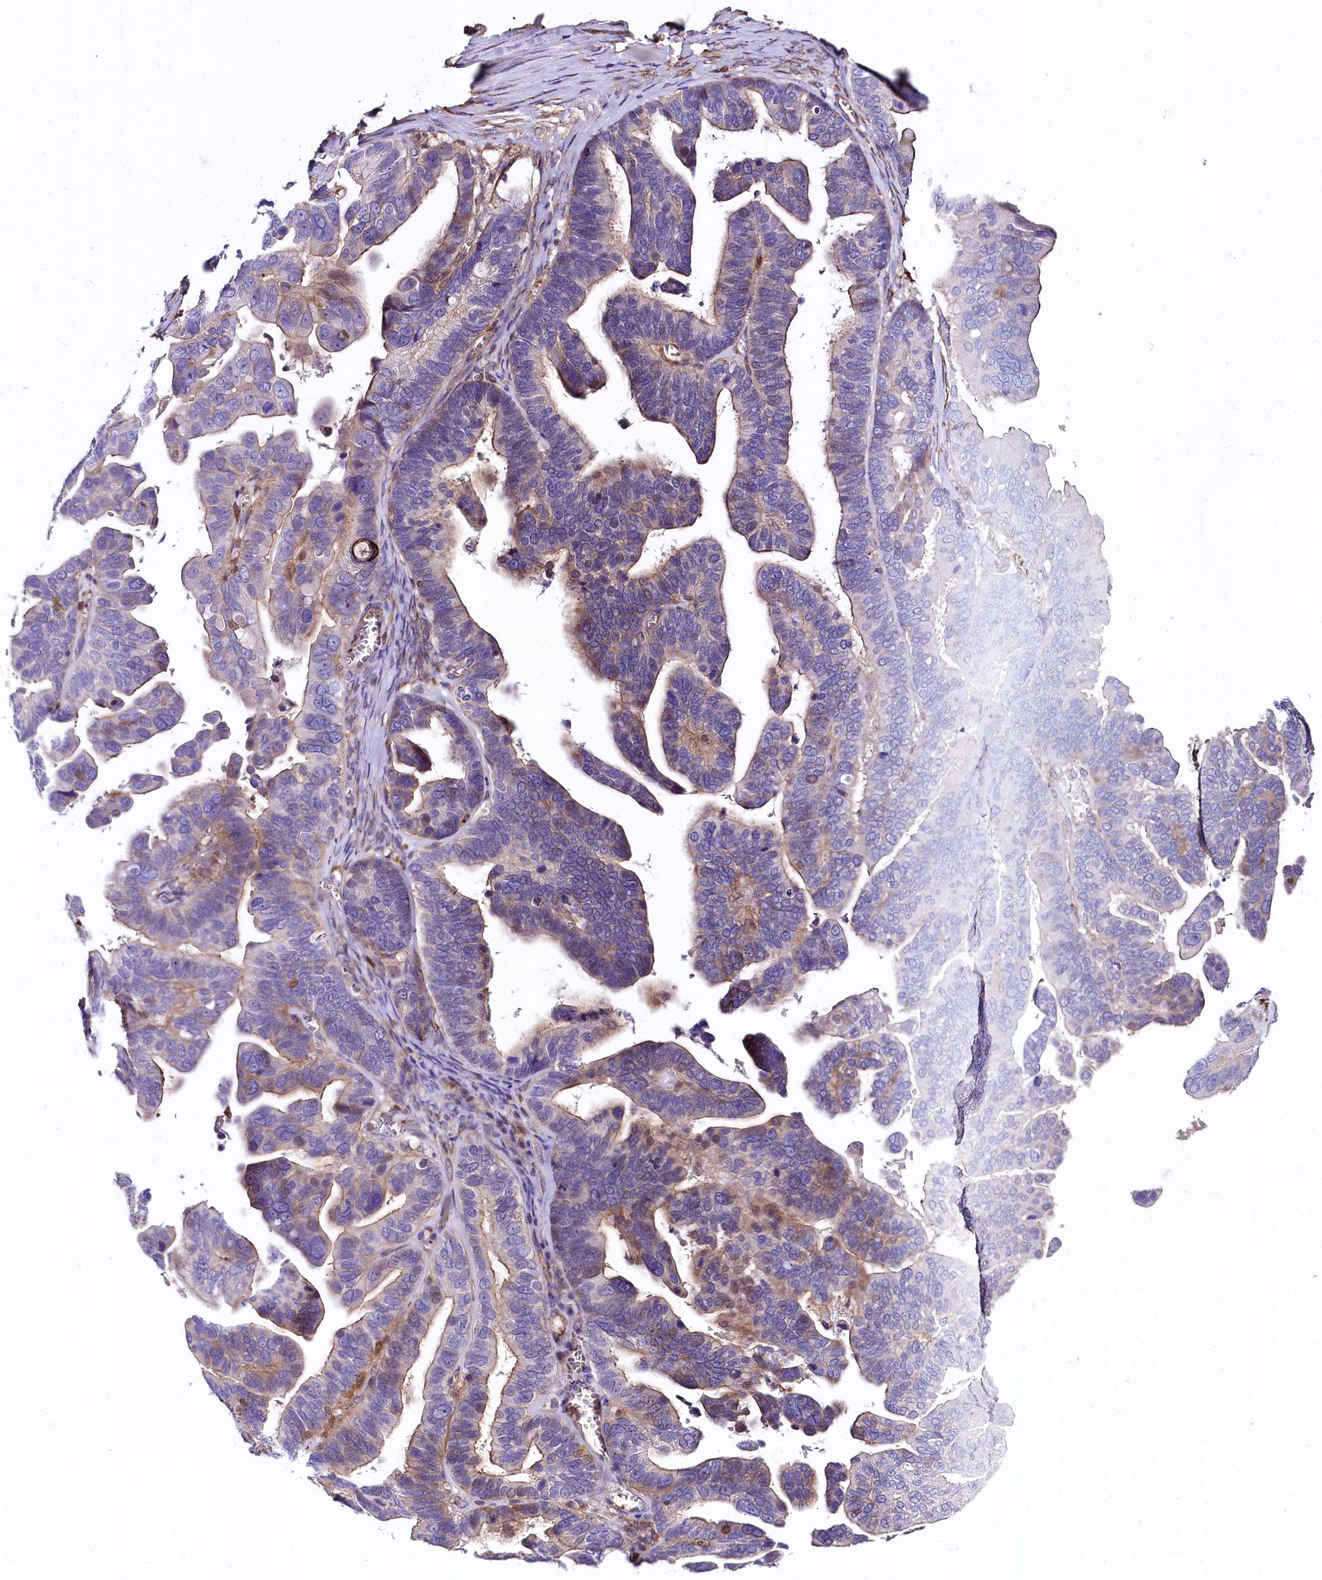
{"staining": {"intensity": "weak", "quantity": "25%-75%", "location": "cytoplasmic/membranous"}, "tissue": "ovarian cancer", "cell_type": "Tumor cells", "image_type": "cancer", "snomed": [{"axis": "morphology", "description": "Cystadenocarcinoma, serous, NOS"}, {"axis": "topography", "description": "Ovary"}], "caption": "This micrograph displays immunohistochemistry staining of serous cystadenocarcinoma (ovarian), with low weak cytoplasmic/membranous expression in approximately 25%-75% of tumor cells.", "gene": "FCHSD2", "patient": {"sex": "female", "age": 56}}